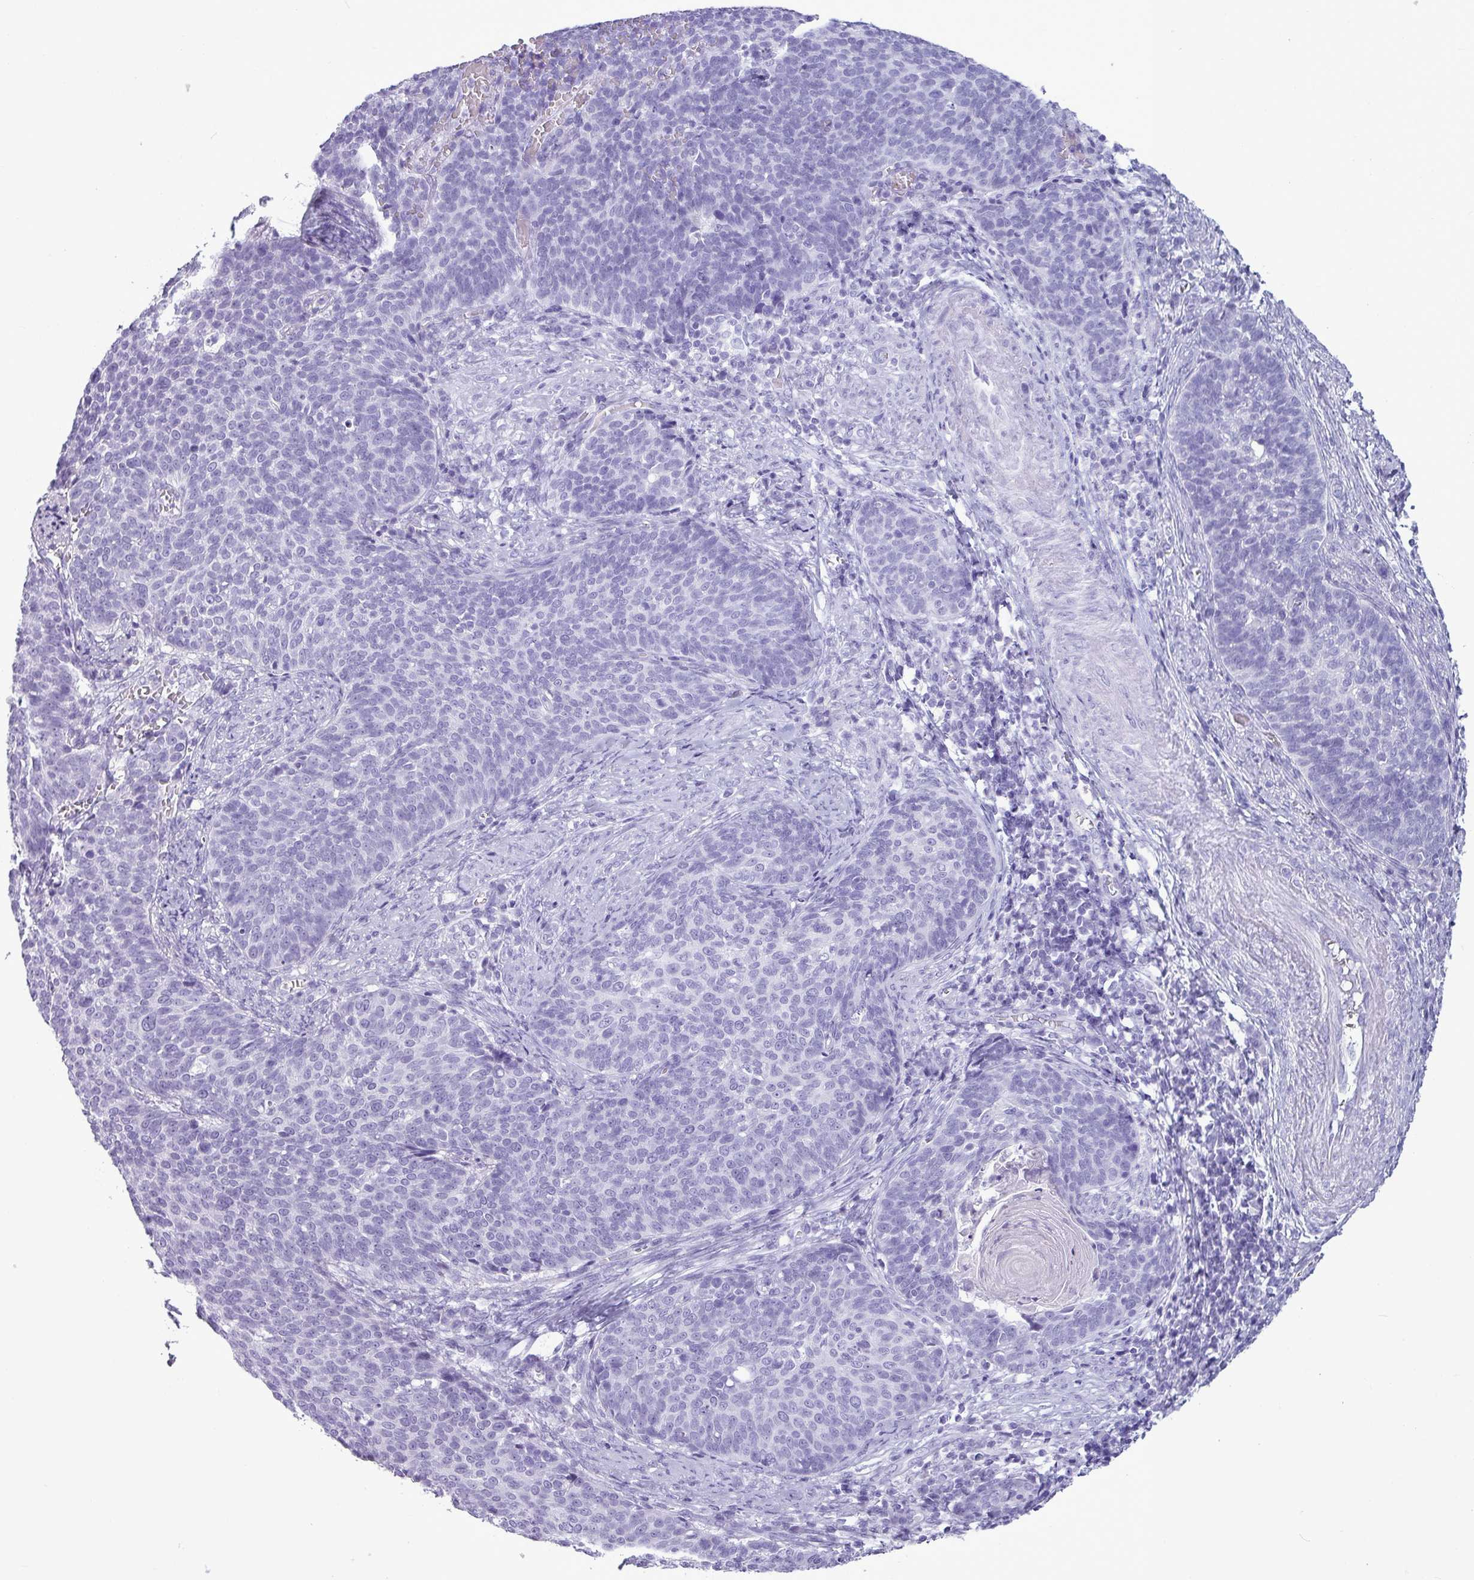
{"staining": {"intensity": "negative", "quantity": "none", "location": "none"}, "tissue": "cervical cancer", "cell_type": "Tumor cells", "image_type": "cancer", "snomed": [{"axis": "morphology", "description": "Normal tissue, NOS"}, {"axis": "morphology", "description": "Squamous cell carcinoma, NOS"}, {"axis": "topography", "description": "Cervix"}], "caption": "The immunohistochemistry (IHC) histopathology image has no significant staining in tumor cells of squamous cell carcinoma (cervical) tissue.", "gene": "AMY1B", "patient": {"sex": "female", "age": 39}}